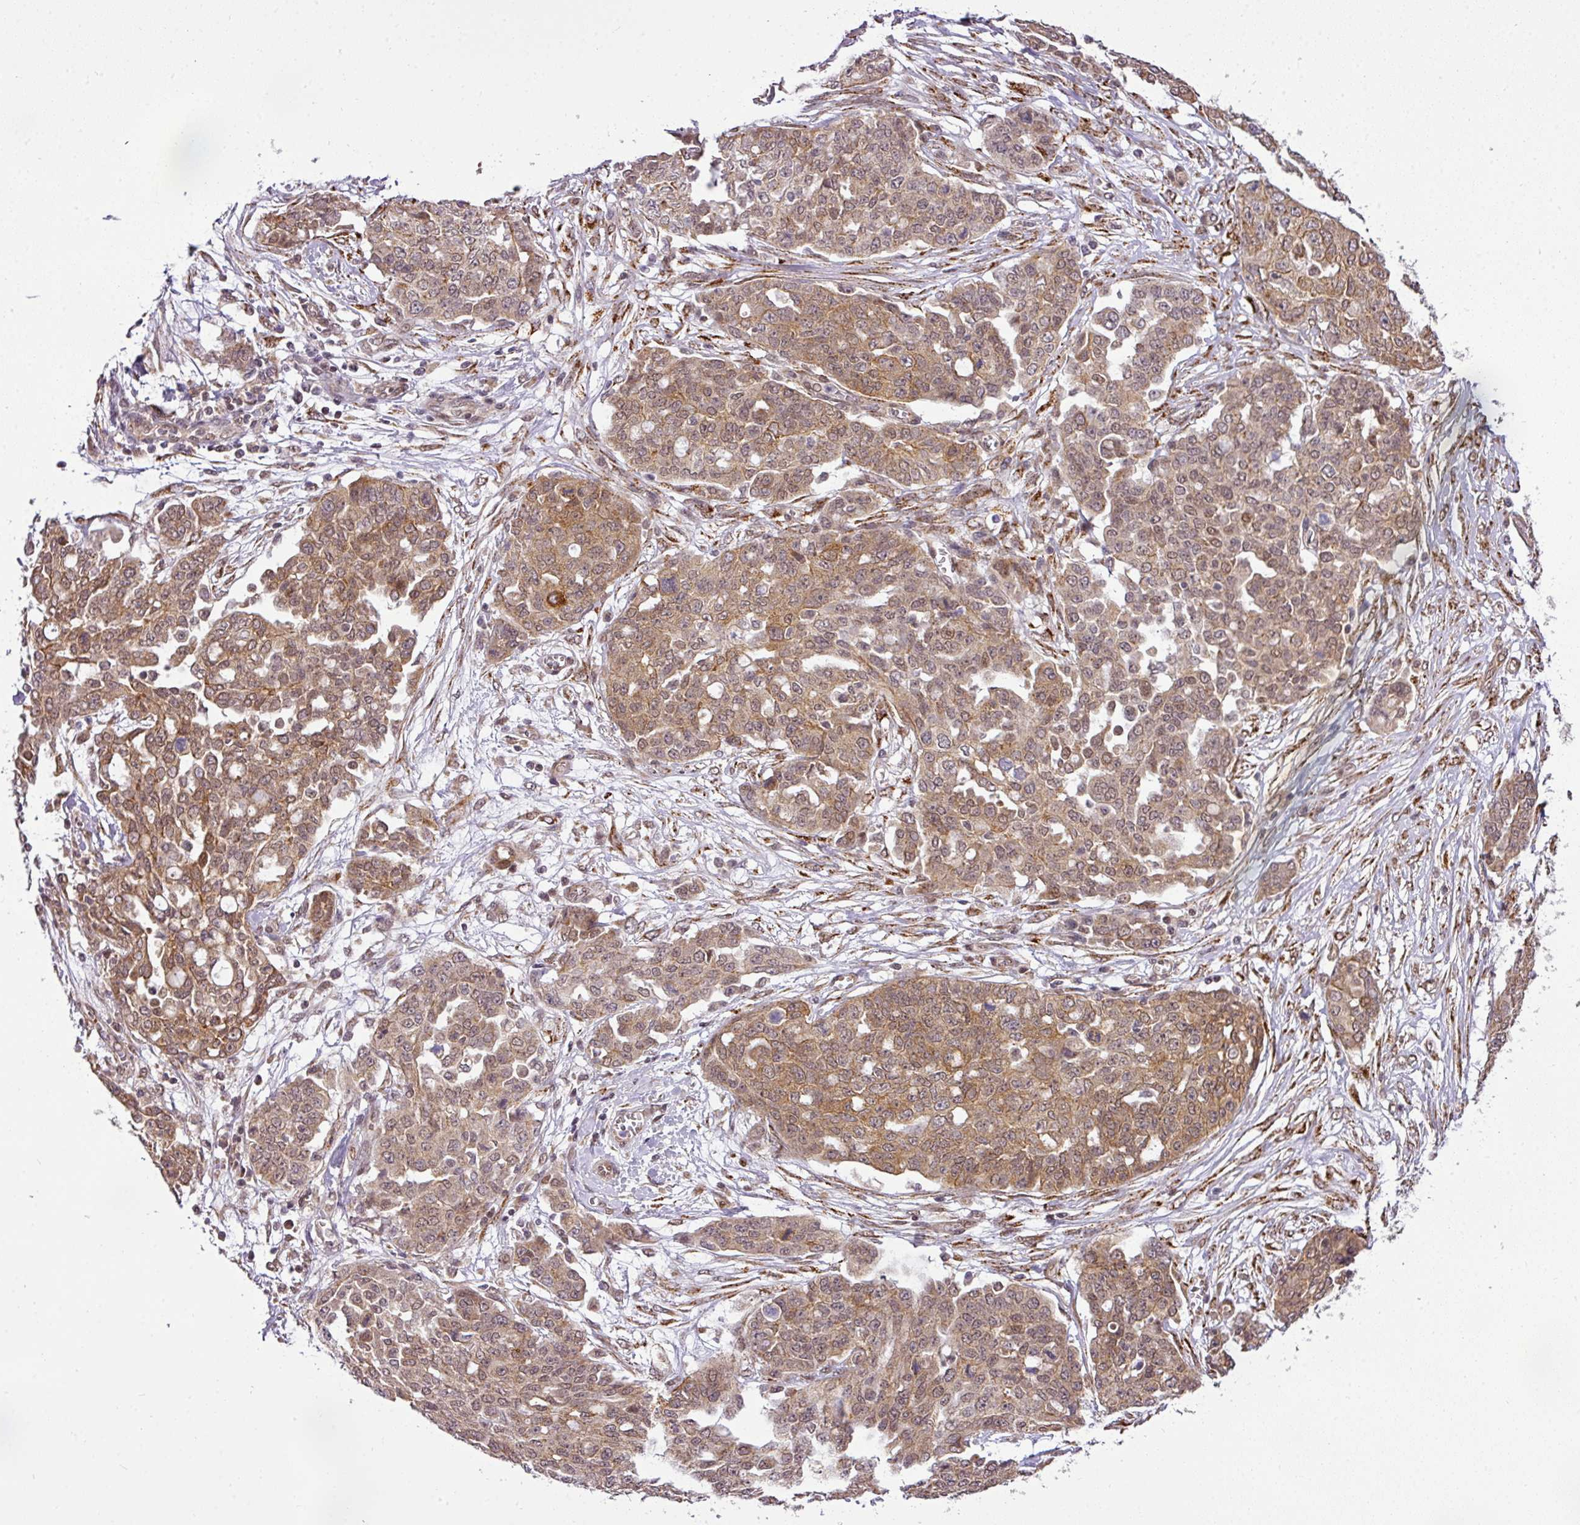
{"staining": {"intensity": "moderate", "quantity": ">75%", "location": "cytoplasmic/membranous,nuclear"}, "tissue": "ovarian cancer", "cell_type": "Tumor cells", "image_type": "cancer", "snomed": [{"axis": "morphology", "description": "Cystadenocarcinoma, serous, NOS"}, {"axis": "topography", "description": "Soft tissue"}, {"axis": "topography", "description": "Ovary"}], "caption": "Moderate cytoplasmic/membranous and nuclear protein positivity is identified in approximately >75% of tumor cells in ovarian serous cystadenocarcinoma.", "gene": "C1orf226", "patient": {"sex": "female", "age": 57}}